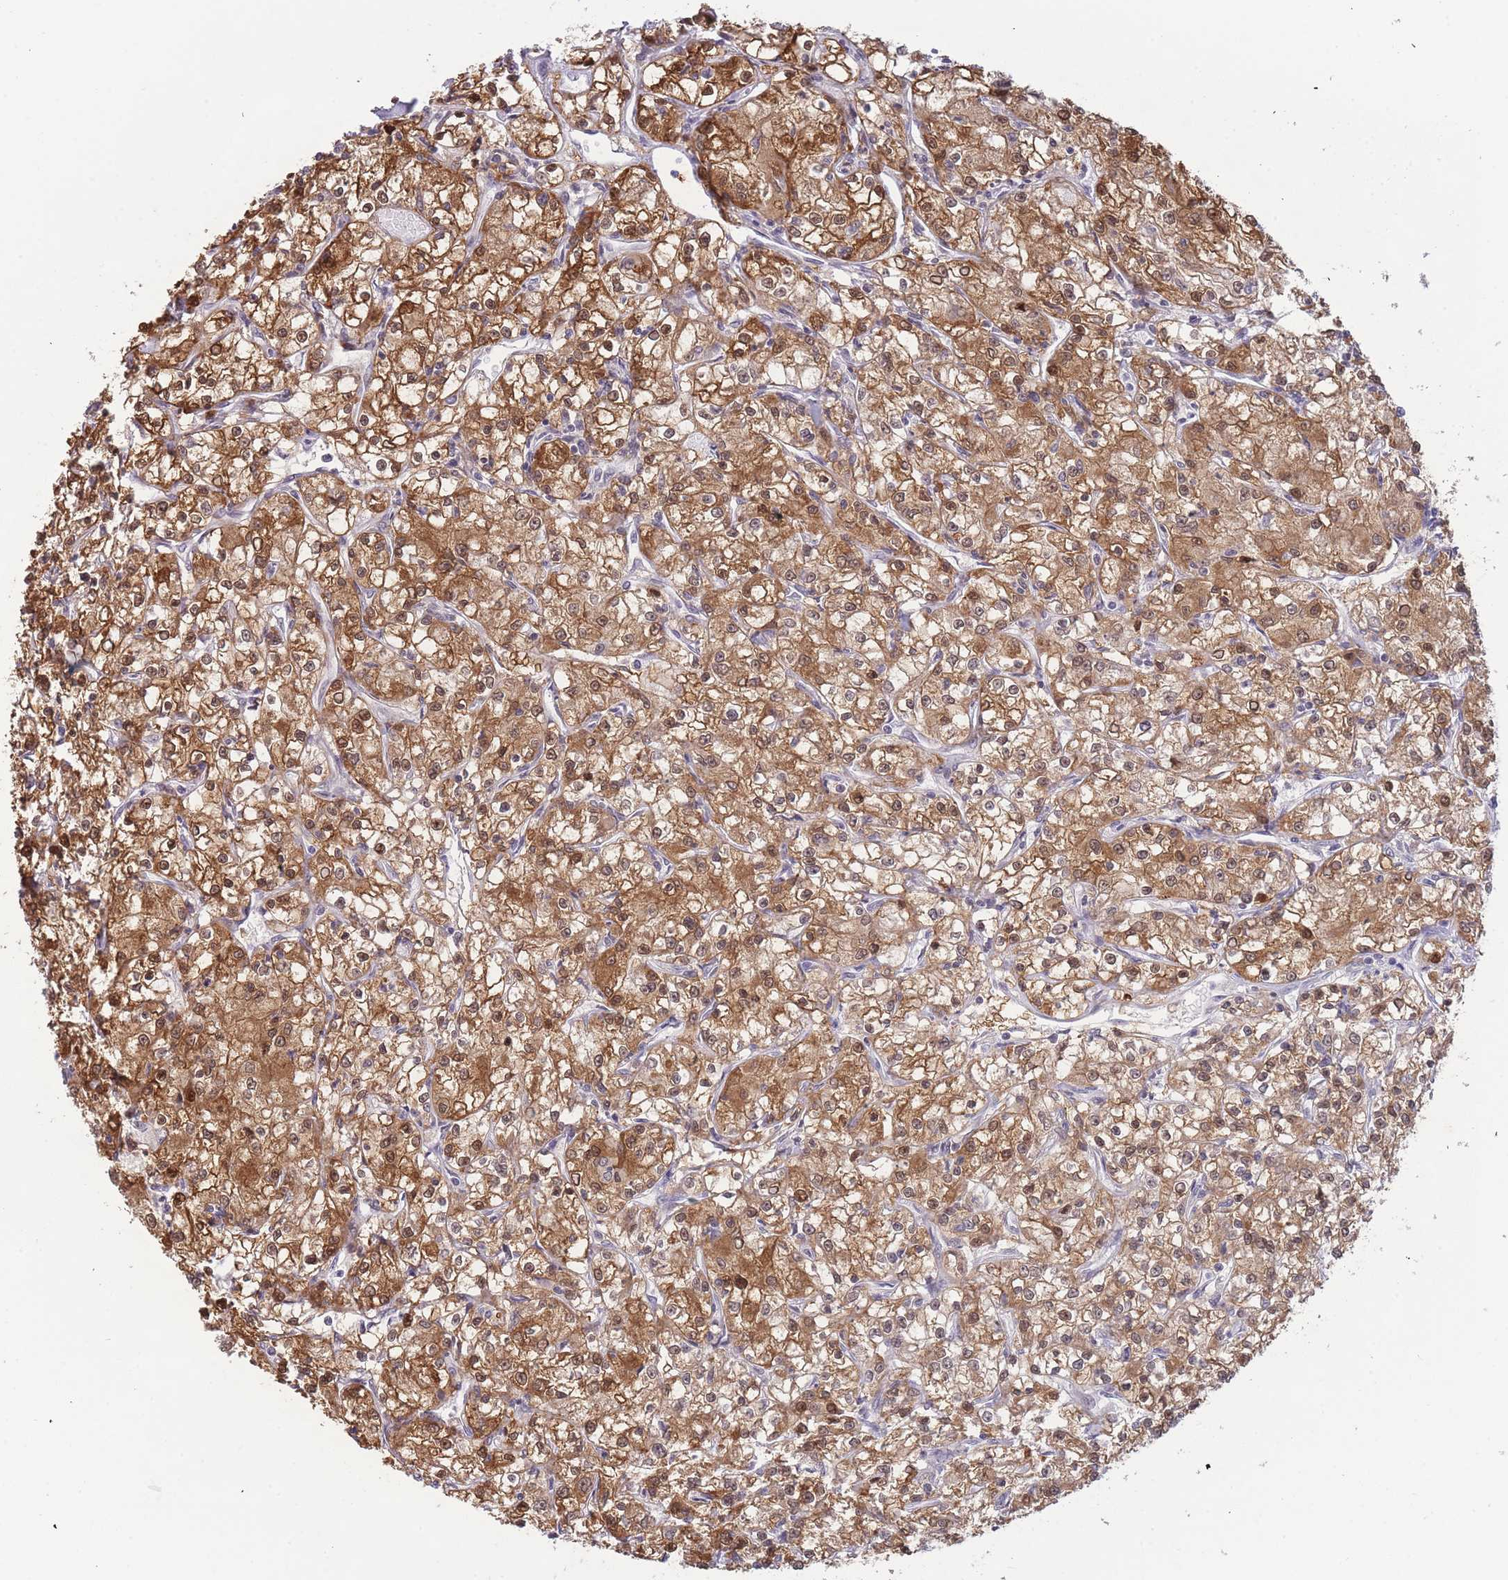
{"staining": {"intensity": "strong", "quantity": ">75%", "location": "cytoplasmic/membranous,nuclear"}, "tissue": "renal cancer", "cell_type": "Tumor cells", "image_type": "cancer", "snomed": [{"axis": "morphology", "description": "Adenocarcinoma, NOS"}, {"axis": "topography", "description": "Kidney"}], "caption": "DAB (3,3'-diaminobenzidine) immunohistochemical staining of human renal cancer reveals strong cytoplasmic/membranous and nuclear protein staining in about >75% of tumor cells.", "gene": "DEAF1", "patient": {"sex": "female", "age": 59}}